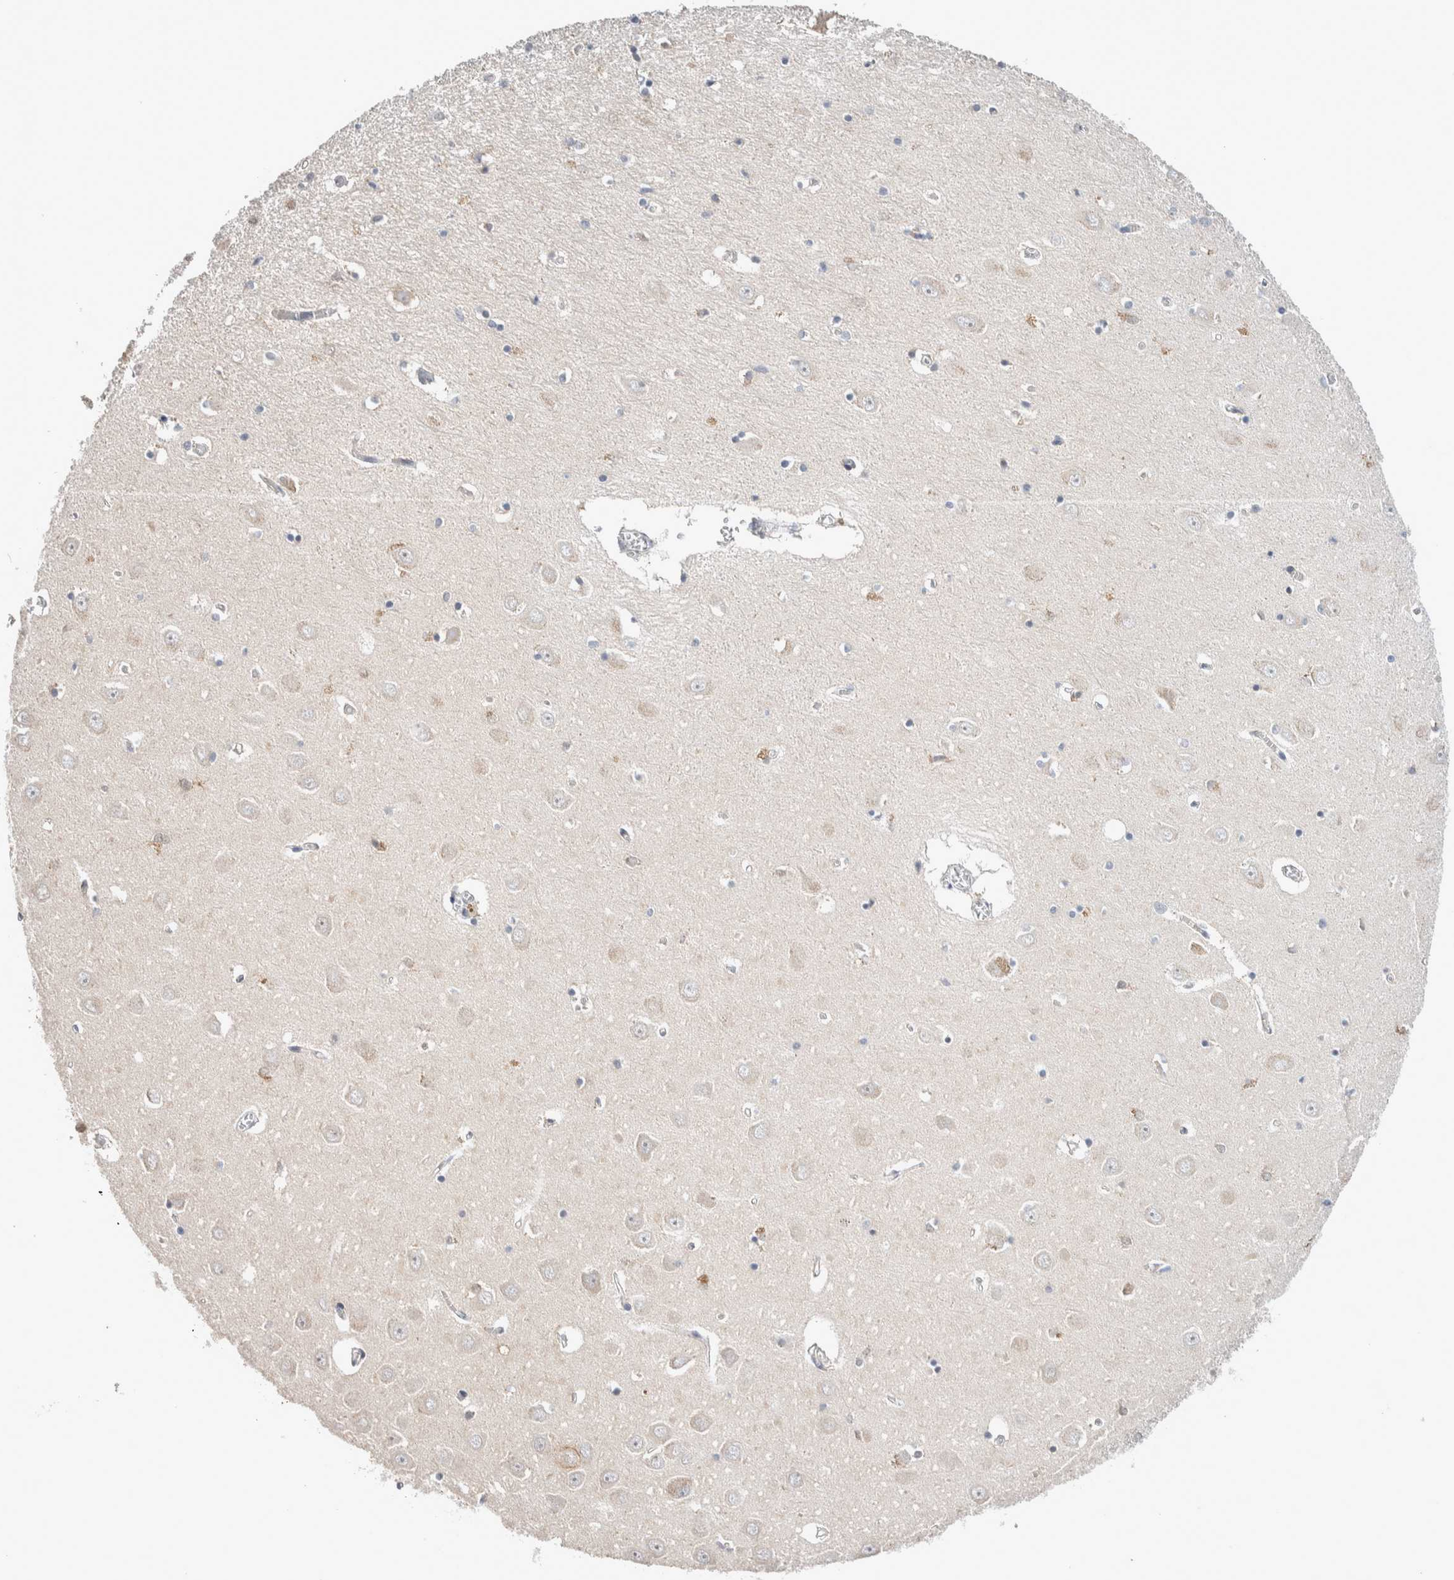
{"staining": {"intensity": "weak", "quantity": "<25%", "location": "cytoplasmic/membranous"}, "tissue": "hippocampus", "cell_type": "Glial cells", "image_type": "normal", "snomed": [{"axis": "morphology", "description": "Normal tissue, NOS"}, {"axis": "topography", "description": "Hippocampus"}], "caption": "This is a photomicrograph of immunohistochemistry staining of unremarkable hippocampus, which shows no staining in glial cells.", "gene": "CRAT", "patient": {"sex": "male", "age": 70}}